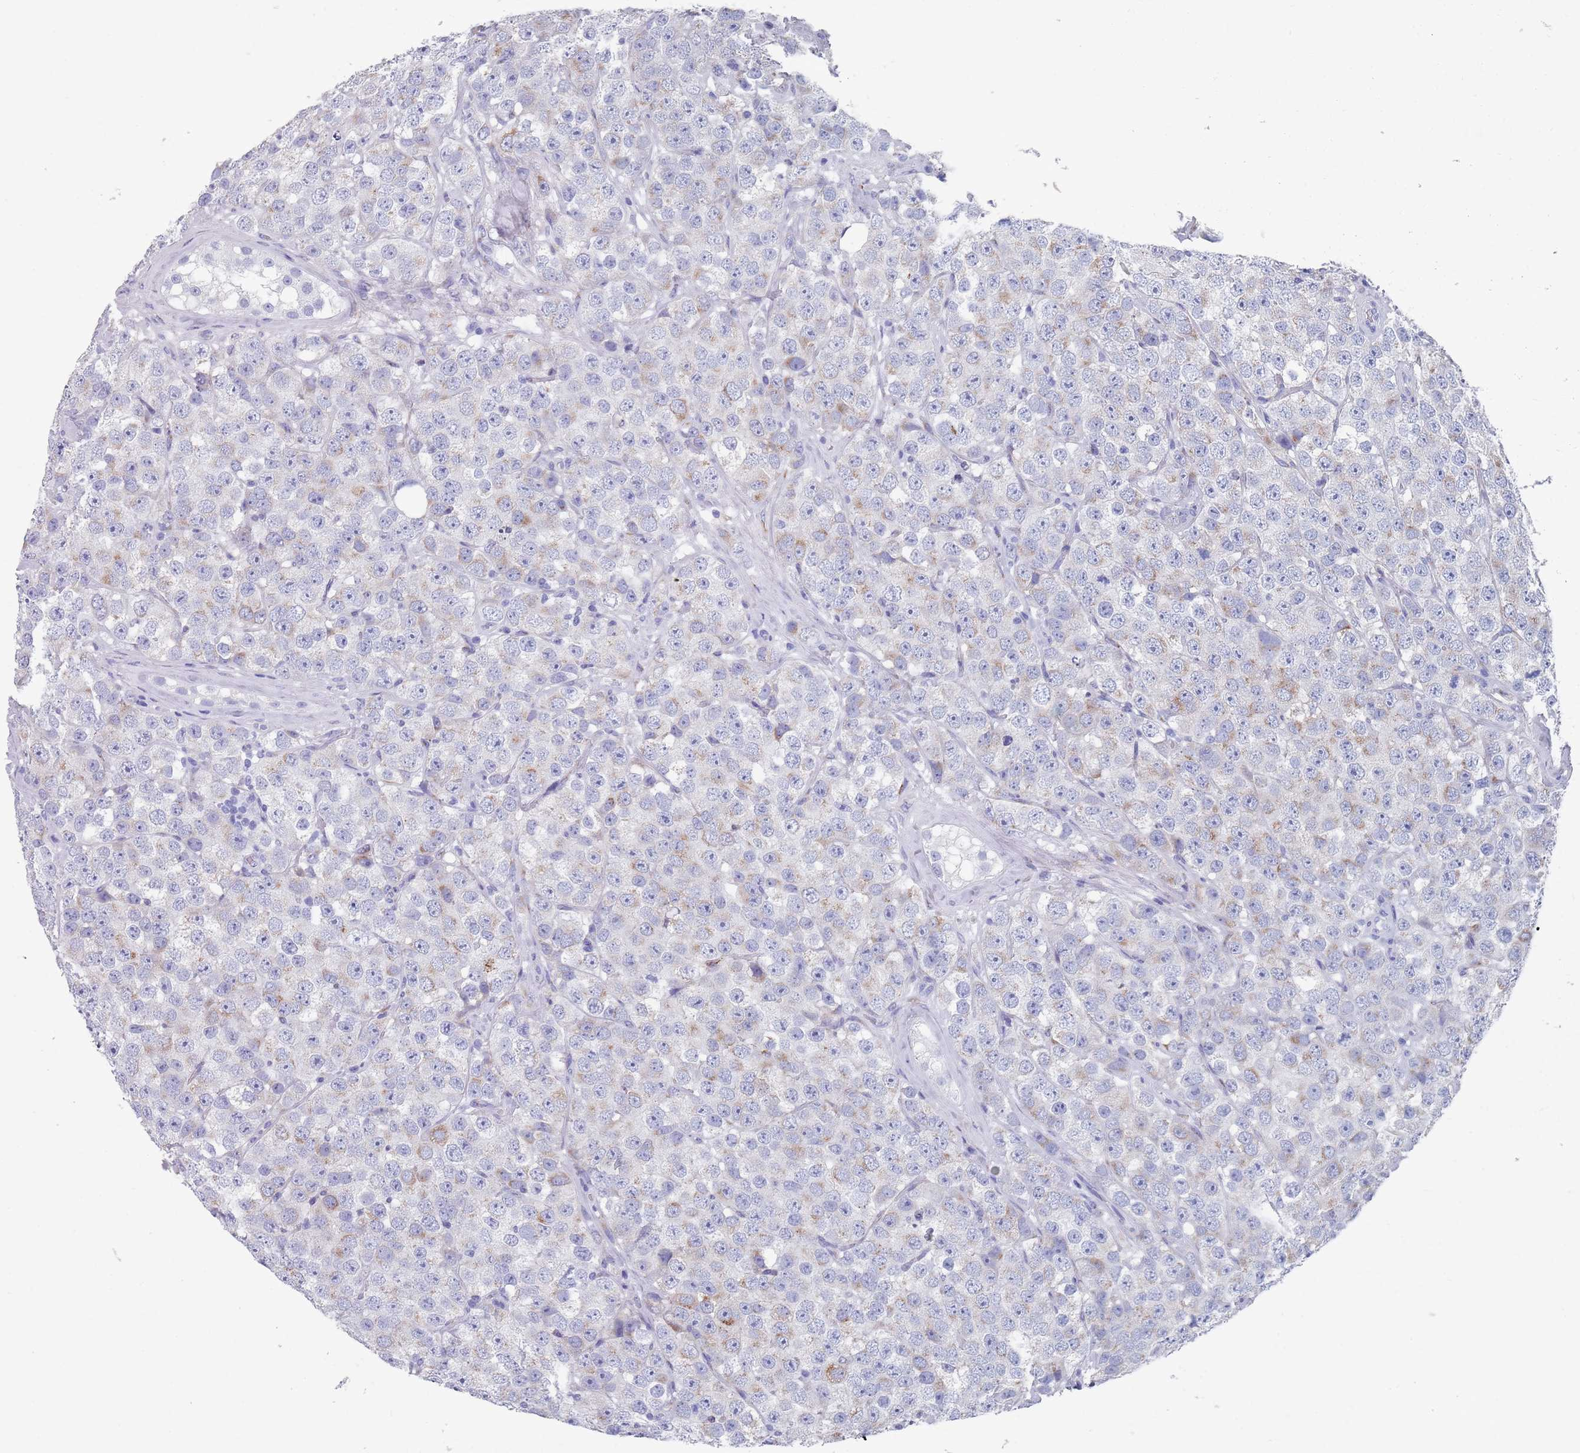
{"staining": {"intensity": "negative", "quantity": "none", "location": "none"}, "tissue": "testis cancer", "cell_type": "Tumor cells", "image_type": "cancer", "snomed": [{"axis": "morphology", "description": "Seminoma, NOS"}, {"axis": "topography", "description": "Testis"}], "caption": "A photomicrograph of testis cancer stained for a protein reveals no brown staining in tumor cells. (DAB (3,3'-diaminobenzidine) immunohistochemistry with hematoxylin counter stain).", "gene": "PLOD1", "patient": {"sex": "male", "age": 28}}